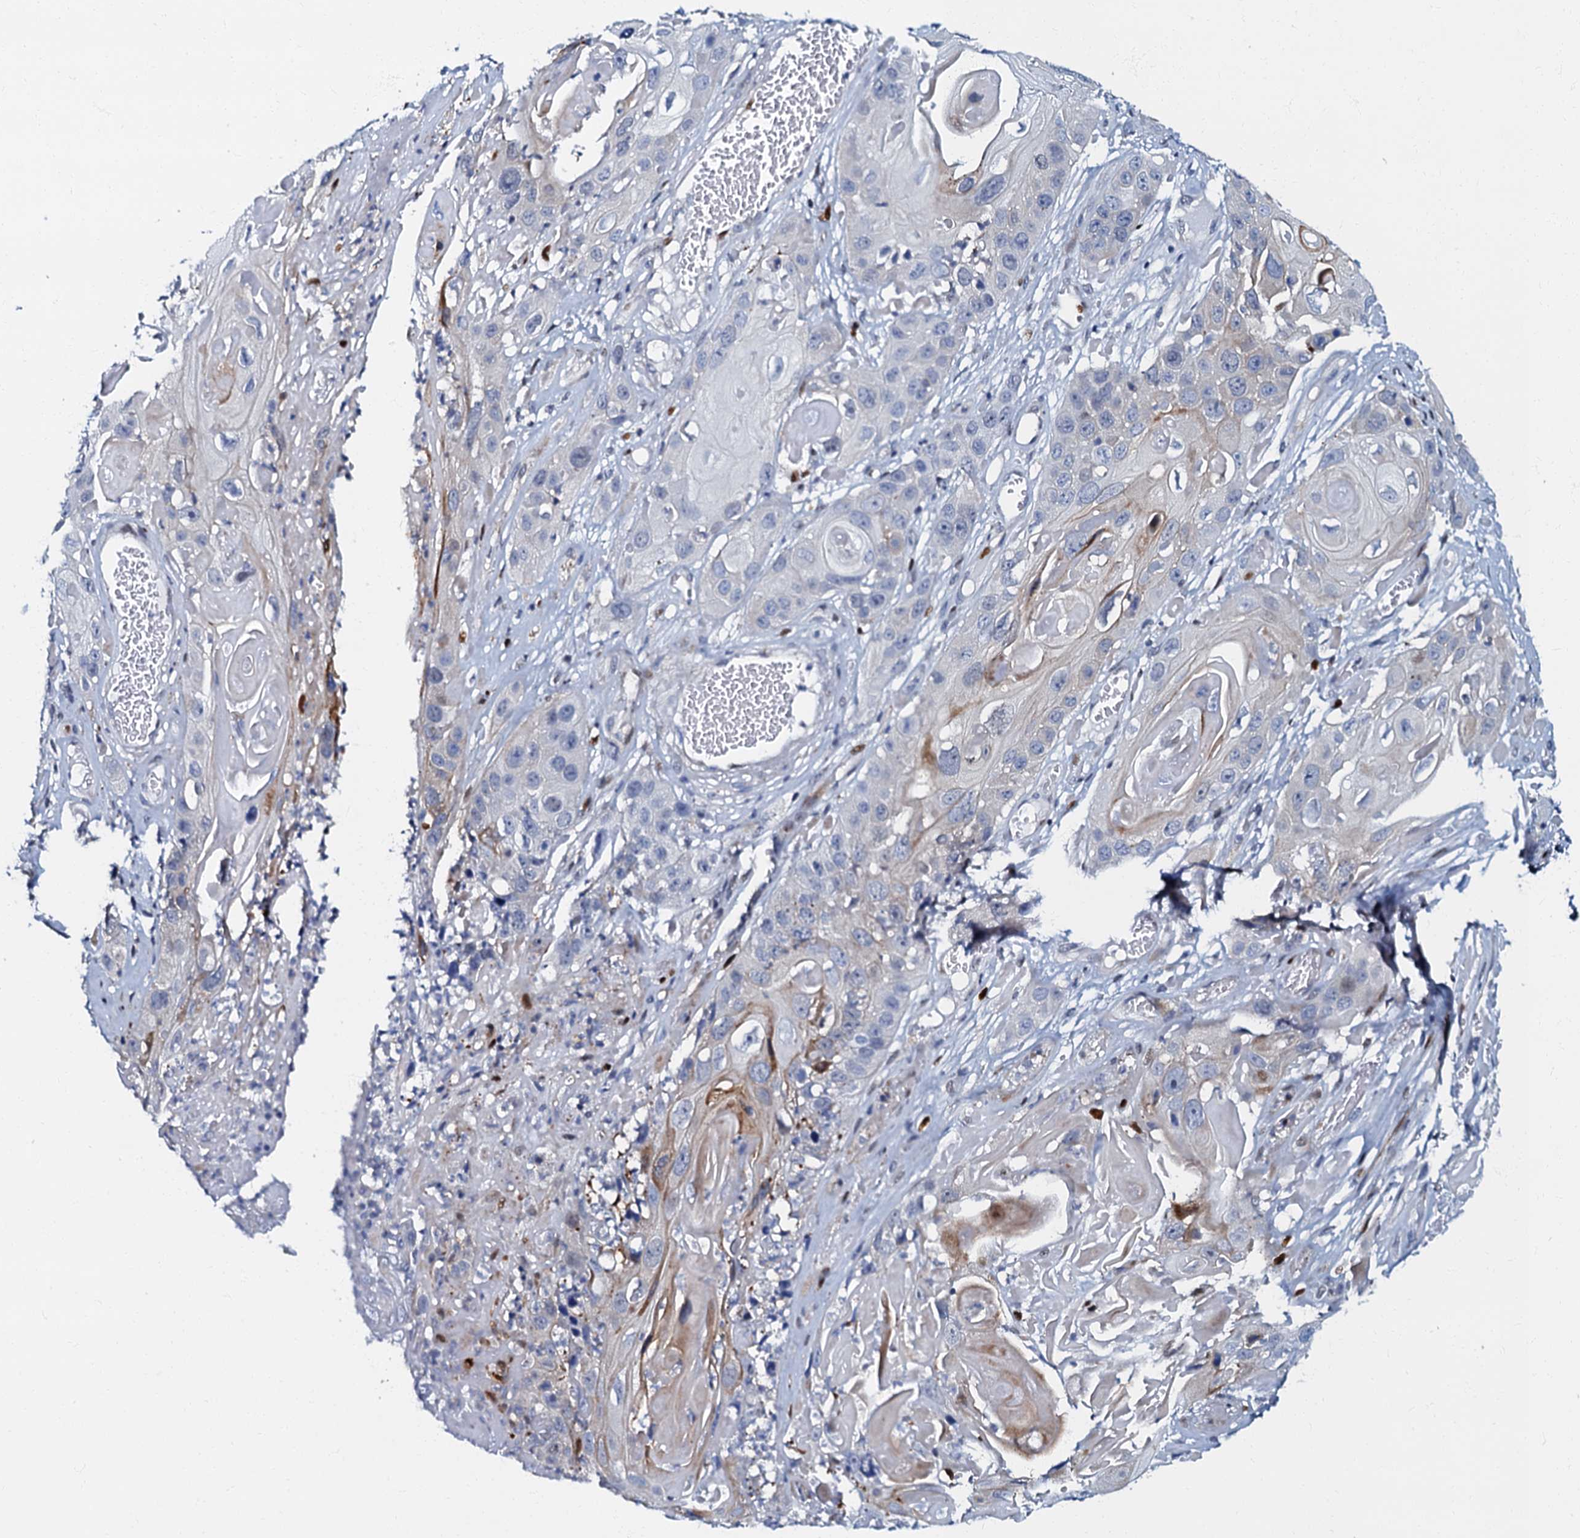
{"staining": {"intensity": "negative", "quantity": "none", "location": "none"}, "tissue": "skin cancer", "cell_type": "Tumor cells", "image_type": "cancer", "snomed": [{"axis": "morphology", "description": "Squamous cell carcinoma, NOS"}, {"axis": "topography", "description": "Skin"}], "caption": "Protein analysis of skin squamous cell carcinoma exhibits no significant expression in tumor cells.", "gene": "MFSD5", "patient": {"sex": "male", "age": 55}}